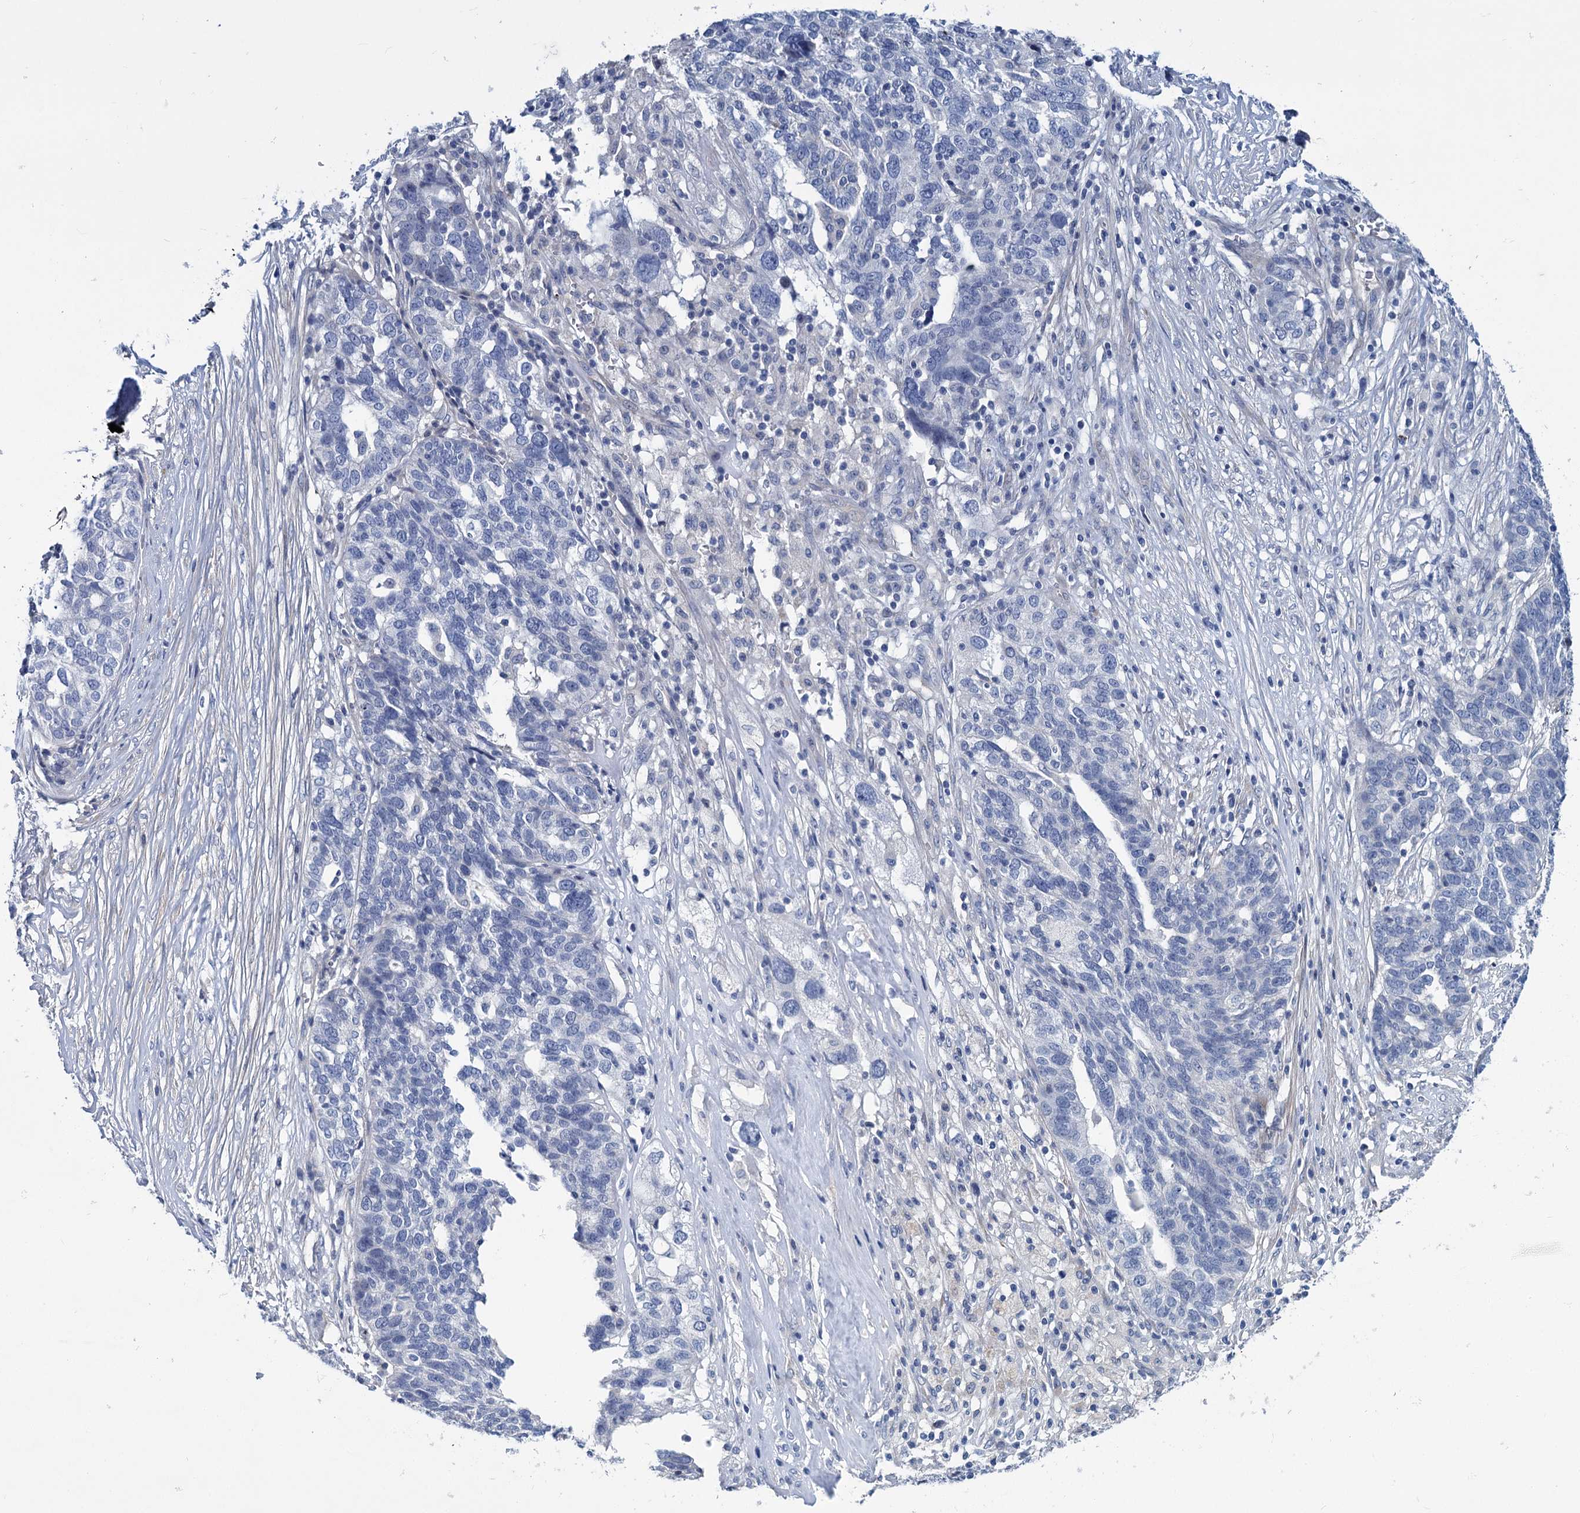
{"staining": {"intensity": "negative", "quantity": "none", "location": "none"}, "tissue": "ovarian cancer", "cell_type": "Tumor cells", "image_type": "cancer", "snomed": [{"axis": "morphology", "description": "Cystadenocarcinoma, serous, NOS"}, {"axis": "topography", "description": "Ovary"}], "caption": "Protein analysis of ovarian cancer displays no significant staining in tumor cells.", "gene": "CHDH", "patient": {"sex": "female", "age": 59}}